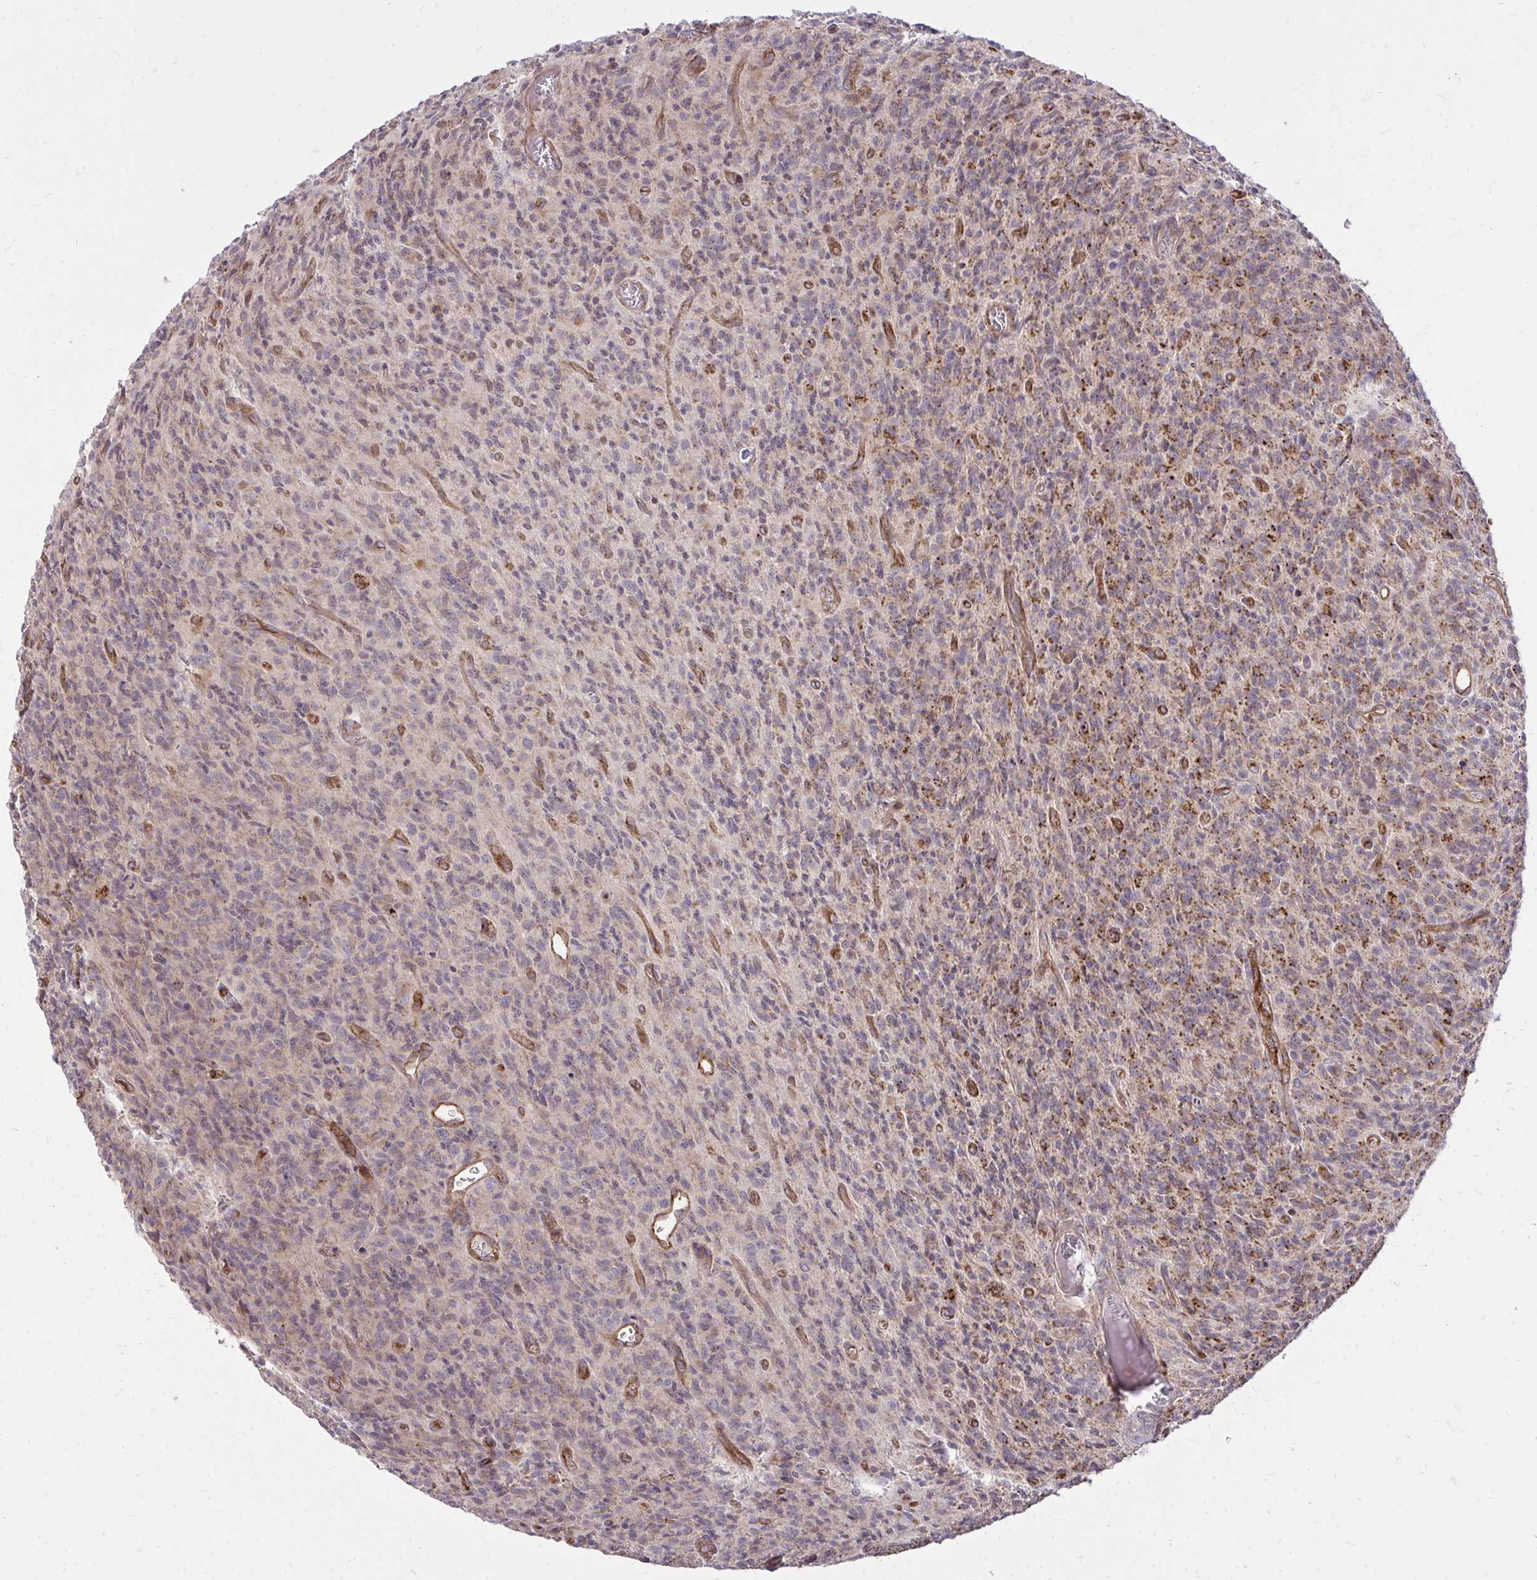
{"staining": {"intensity": "moderate", "quantity": "<25%", "location": "cytoplasmic/membranous"}, "tissue": "glioma", "cell_type": "Tumor cells", "image_type": "cancer", "snomed": [{"axis": "morphology", "description": "Glioma, malignant, High grade"}, {"axis": "topography", "description": "Brain"}], "caption": "Protein staining of glioma tissue reveals moderate cytoplasmic/membranous staining in about <25% of tumor cells.", "gene": "SLC7A5", "patient": {"sex": "male", "age": 76}}